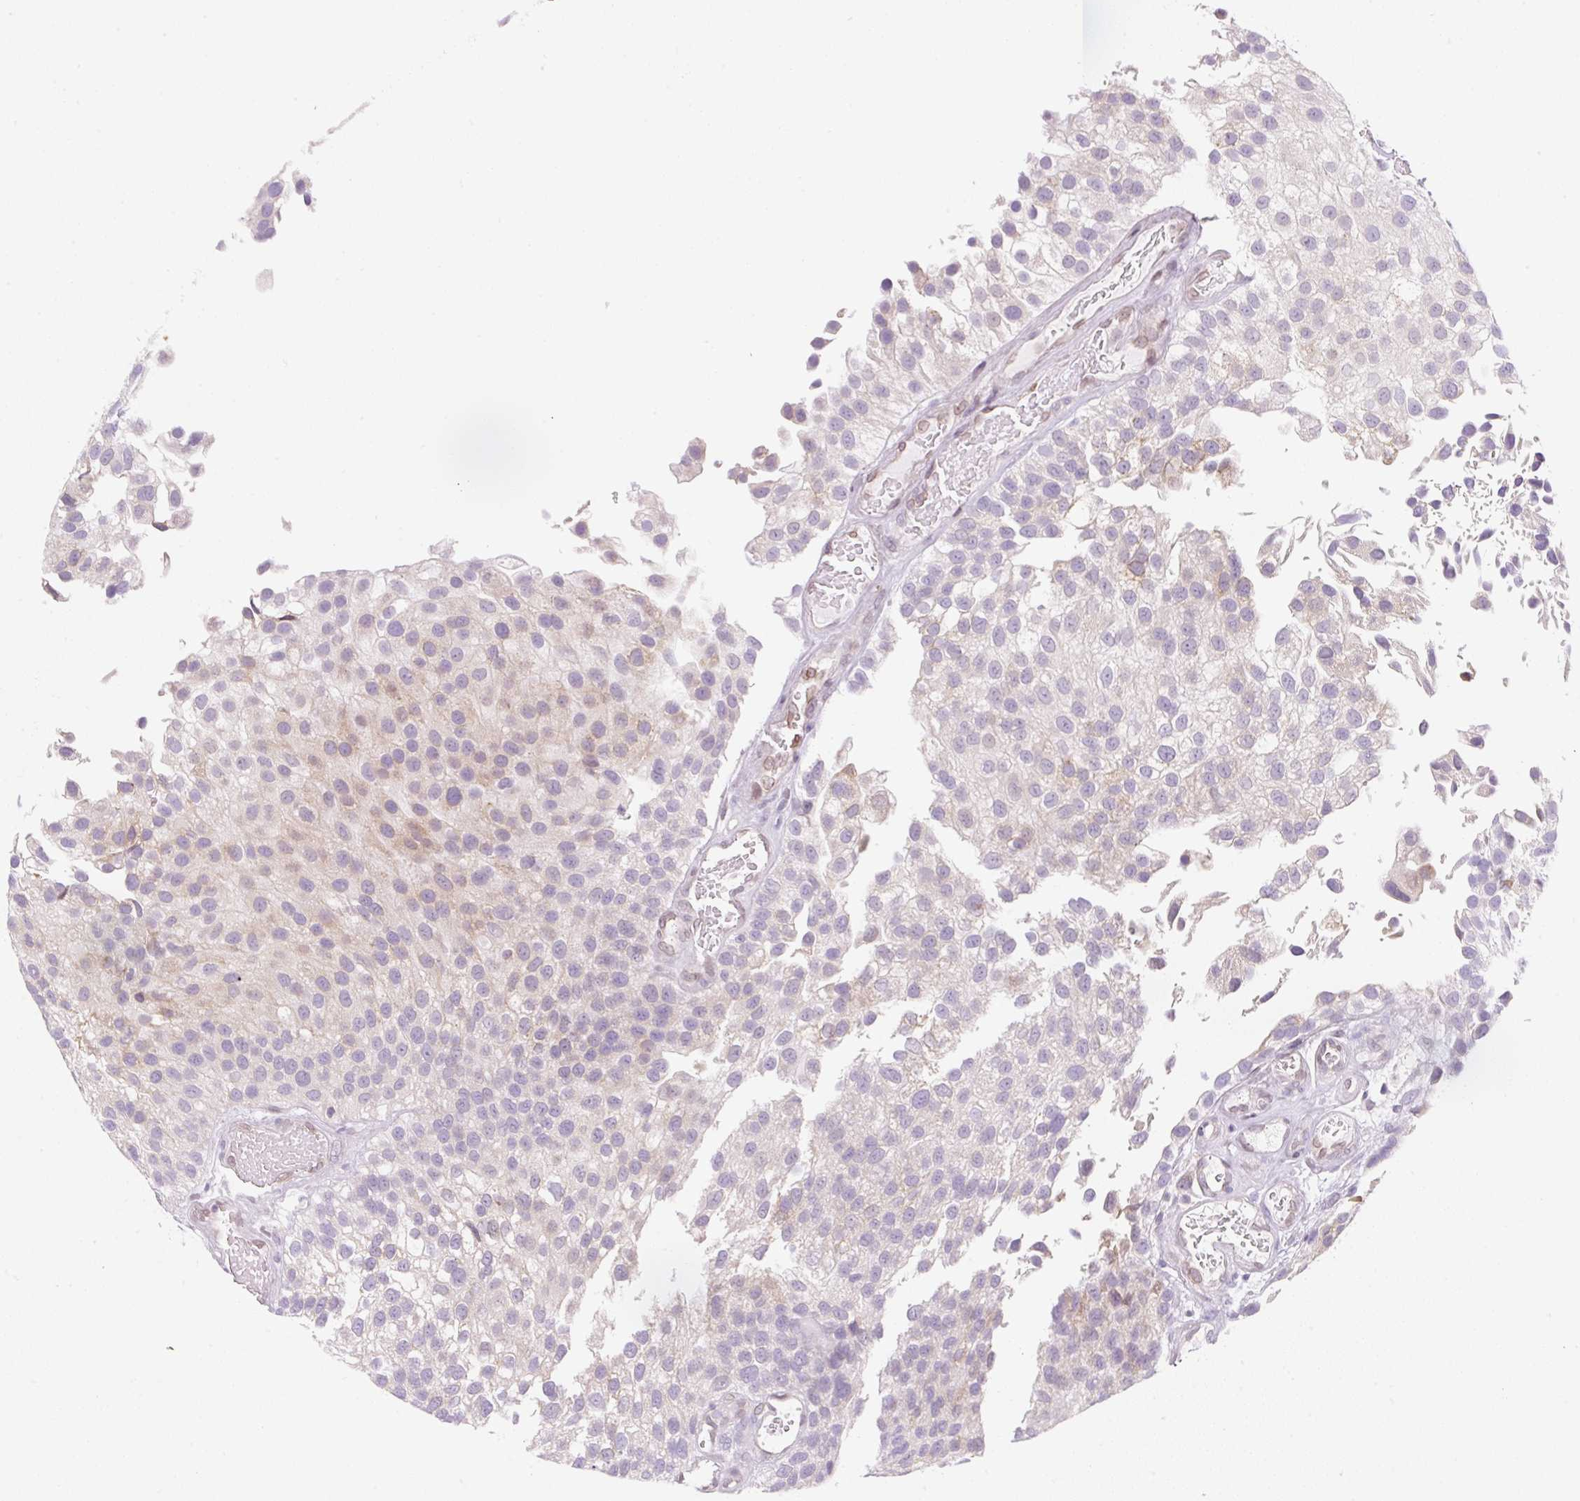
{"staining": {"intensity": "weak", "quantity": "<25%", "location": "cytoplasmic/membranous"}, "tissue": "urothelial cancer", "cell_type": "Tumor cells", "image_type": "cancer", "snomed": [{"axis": "morphology", "description": "Urothelial carcinoma, NOS"}, {"axis": "topography", "description": "Urinary bladder"}], "caption": "Immunohistochemistry photomicrograph of neoplastic tissue: human transitional cell carcinoma stained with DAB demonstrates no significant protein expression in tumor cells.", "gene": "SYNE3", "patient": {"sex": "male", "age": 87}}